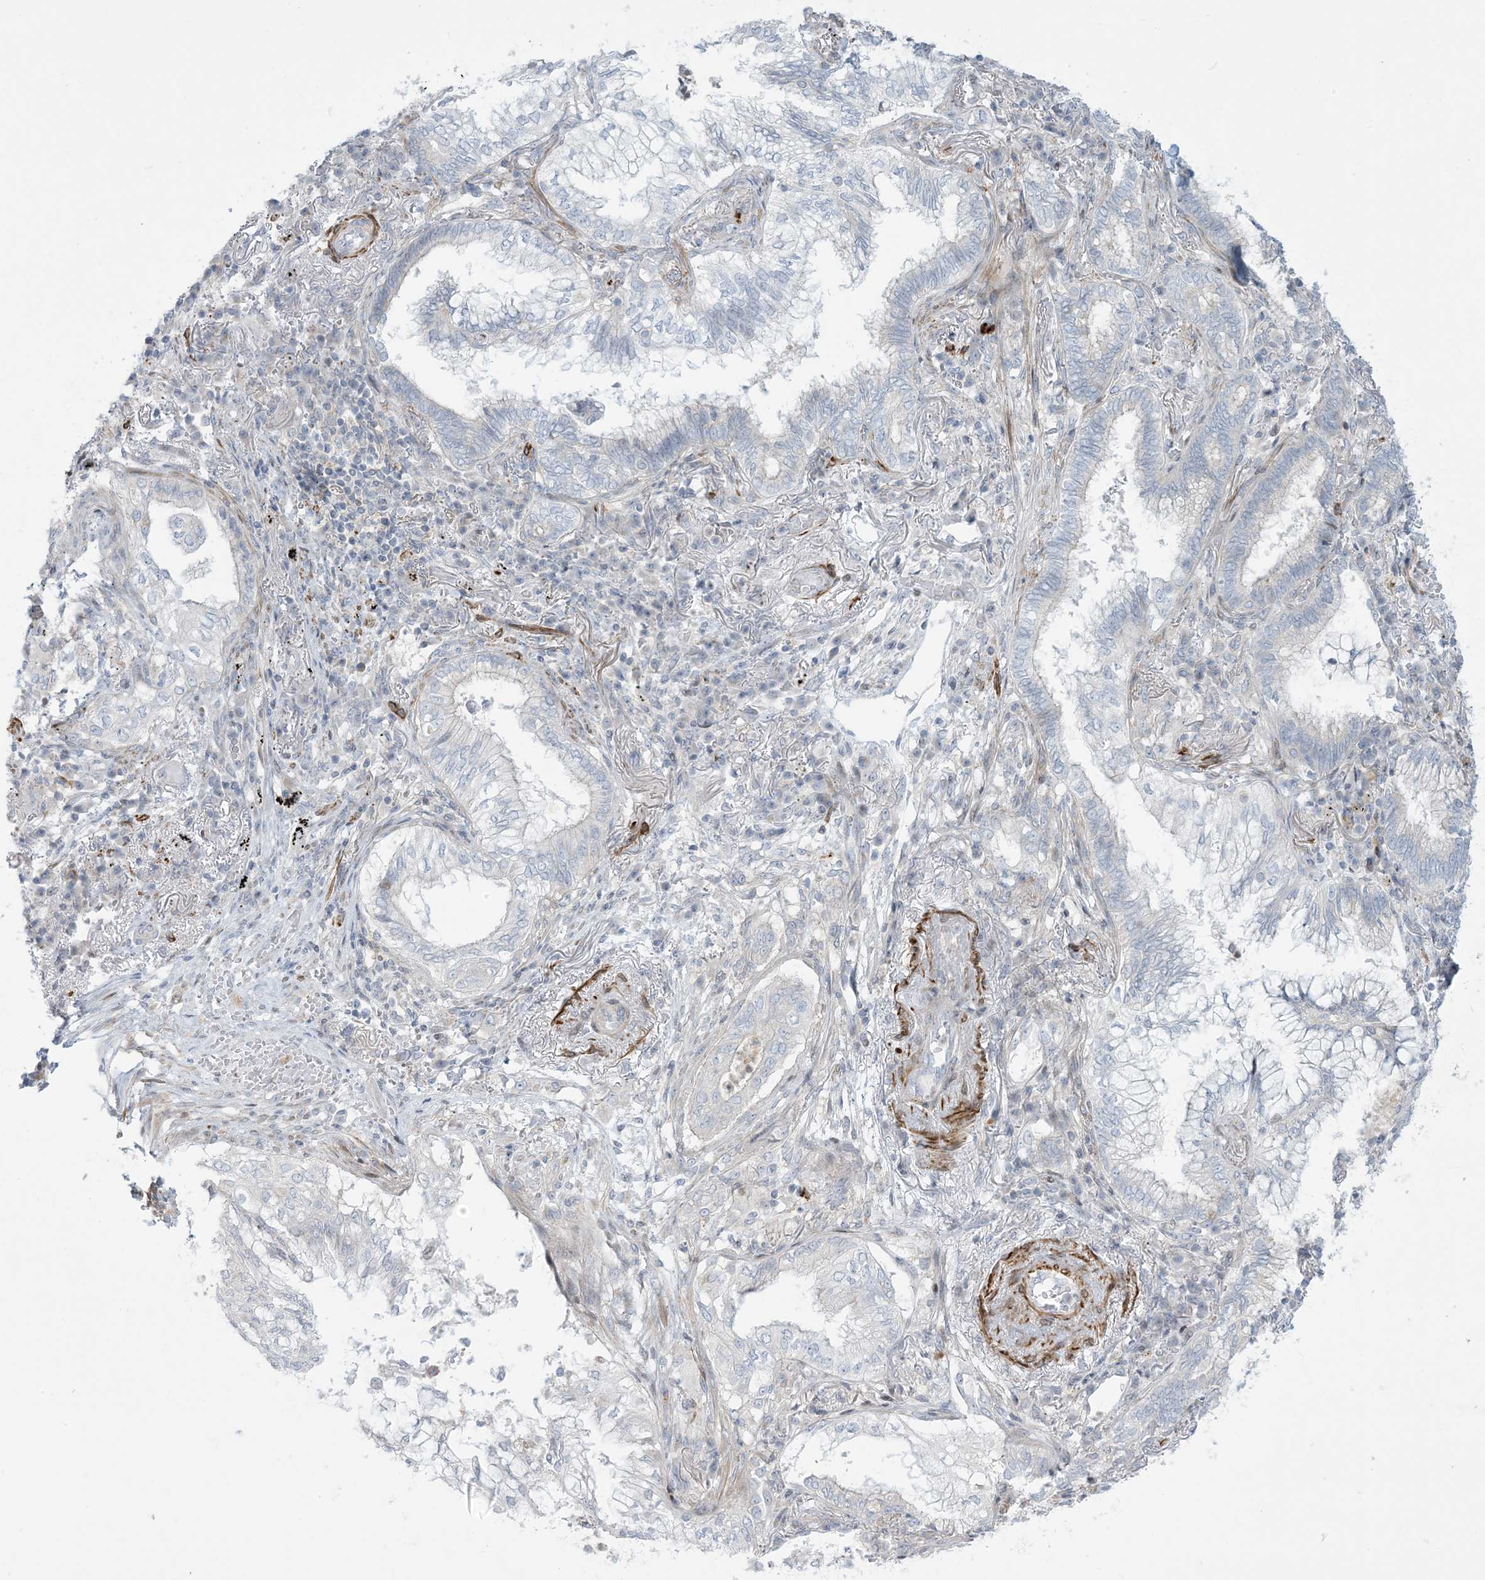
{"staining": {"intensity": "negative", "quantity": "none", "location": "none"}, "tissue": "lung cancer", "cell_type": "Tumor cells", "image_type": "cancer", "snomed": [{"axis": "morphology", "description": "Adenocarcinoma, NOS"}, {"axis": "topography", "description": "Lung"}], "caption": "This micrograph is of lung cancer (adenocarcinoma) stained with immunohistochemistry to label a protein in brown with the nuclei are counter-stained blue. There is no expression in tumor cells.", "gene": "AFTPH", "patient": {"sex": "female", "age": 70}}